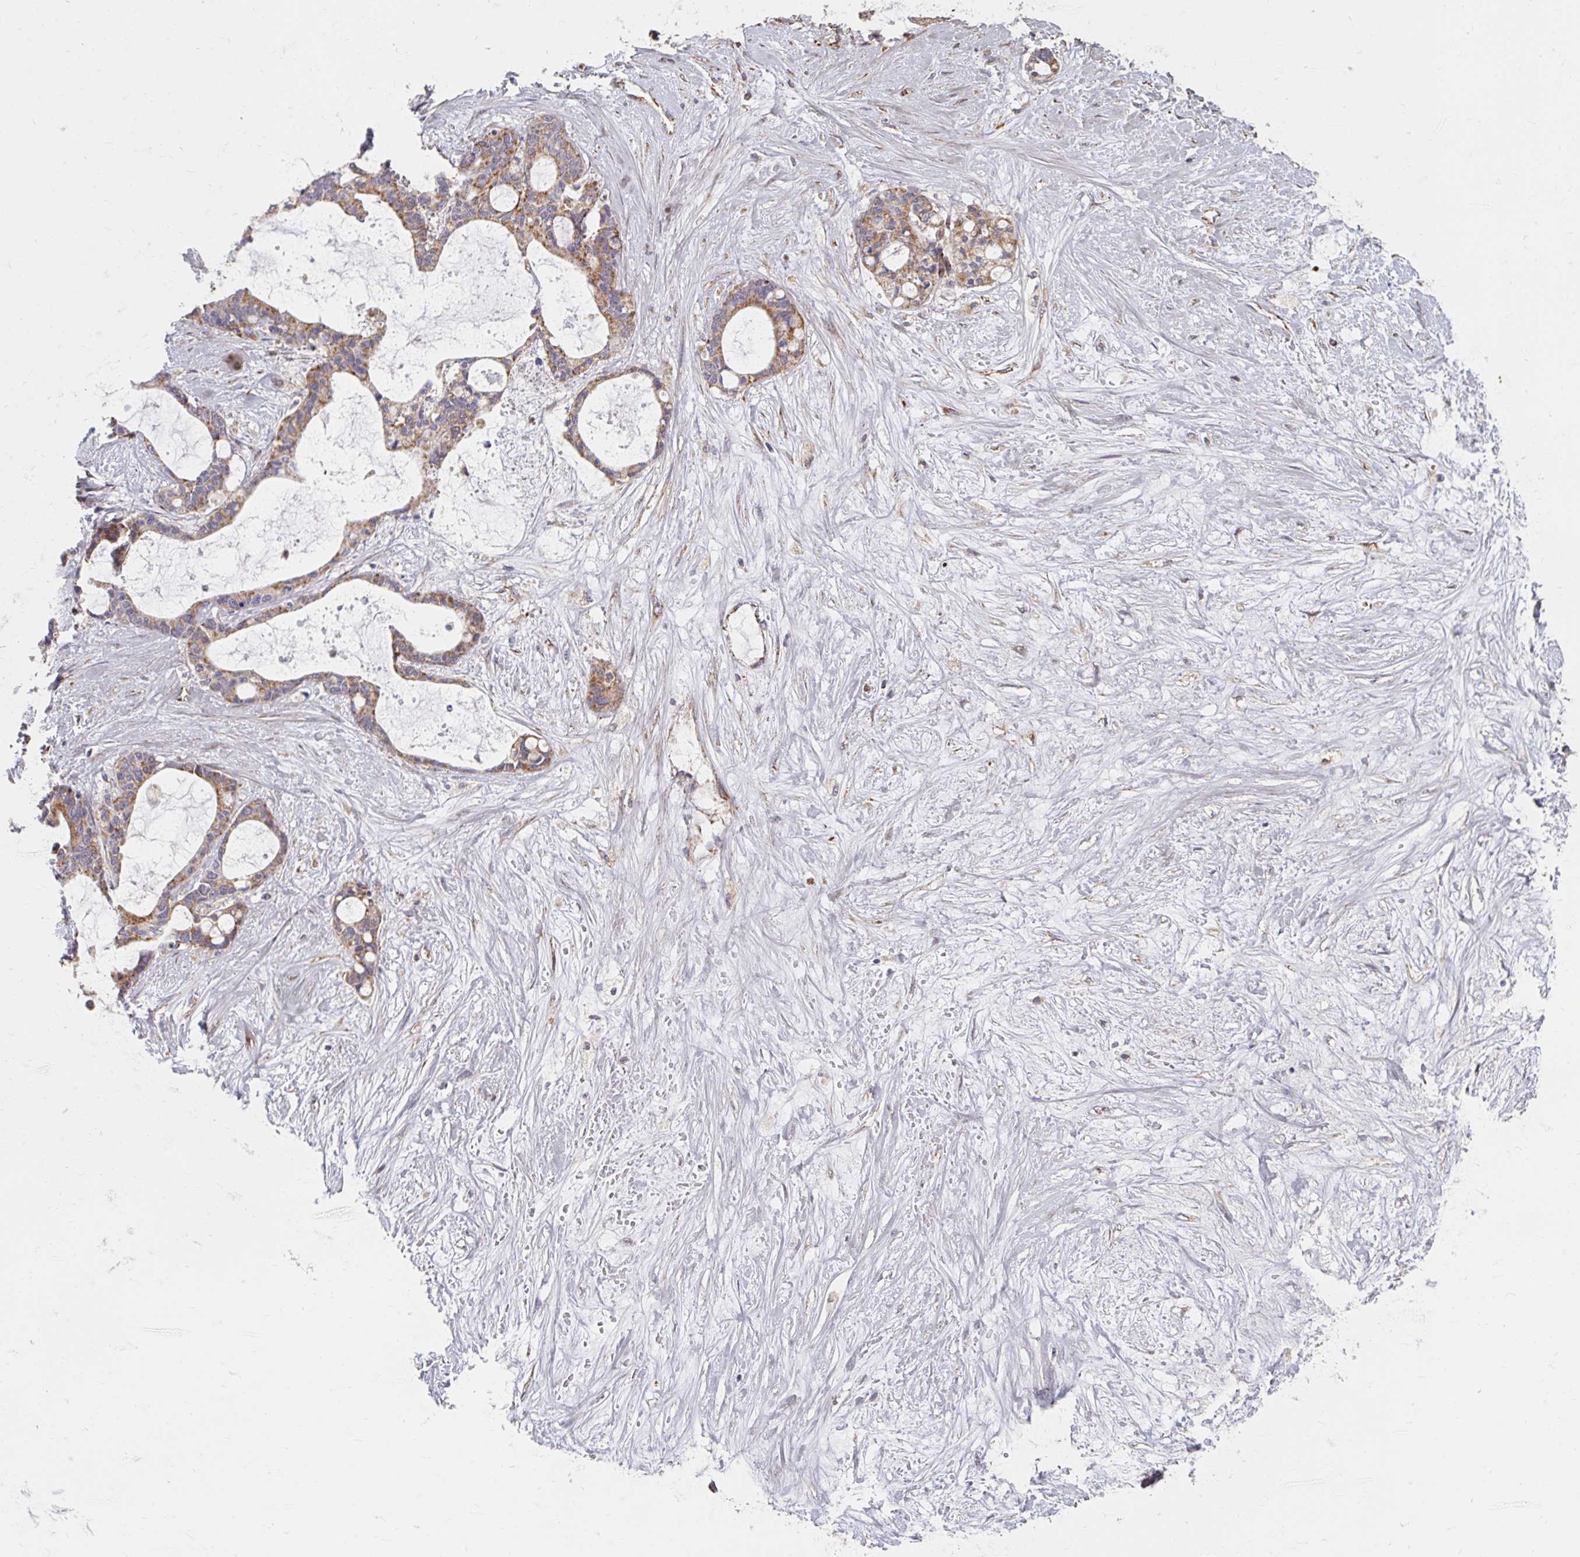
{"staining": {"intensity": "moderate", "quantity": ">75%", "location": "cytoplasmic/membranous"}, "tissue": "liver cancer", "cell_type": "Tumor cells", "image_type": "cancer", "snomed": [{"axis": "morphology", "description": "Normal tissue, NOS"}, {"axis": "morphology", "description": "Cholangiocarcinoma"}, {"axis": "topography", "description": "Liver"}, {"axis": "topography", "description": "Peripheral nerve tissue"}], "caption": "Liver cholangiocarcinoma stained with IHC reveals moderate cytoplasmic/membranous expression in approximately >75% of tumor cells. (DAB = brown stain, brightfield microscopy at high magnification).", "gene": "MAVS", "patient": {"sex": "female", "age": 73}}